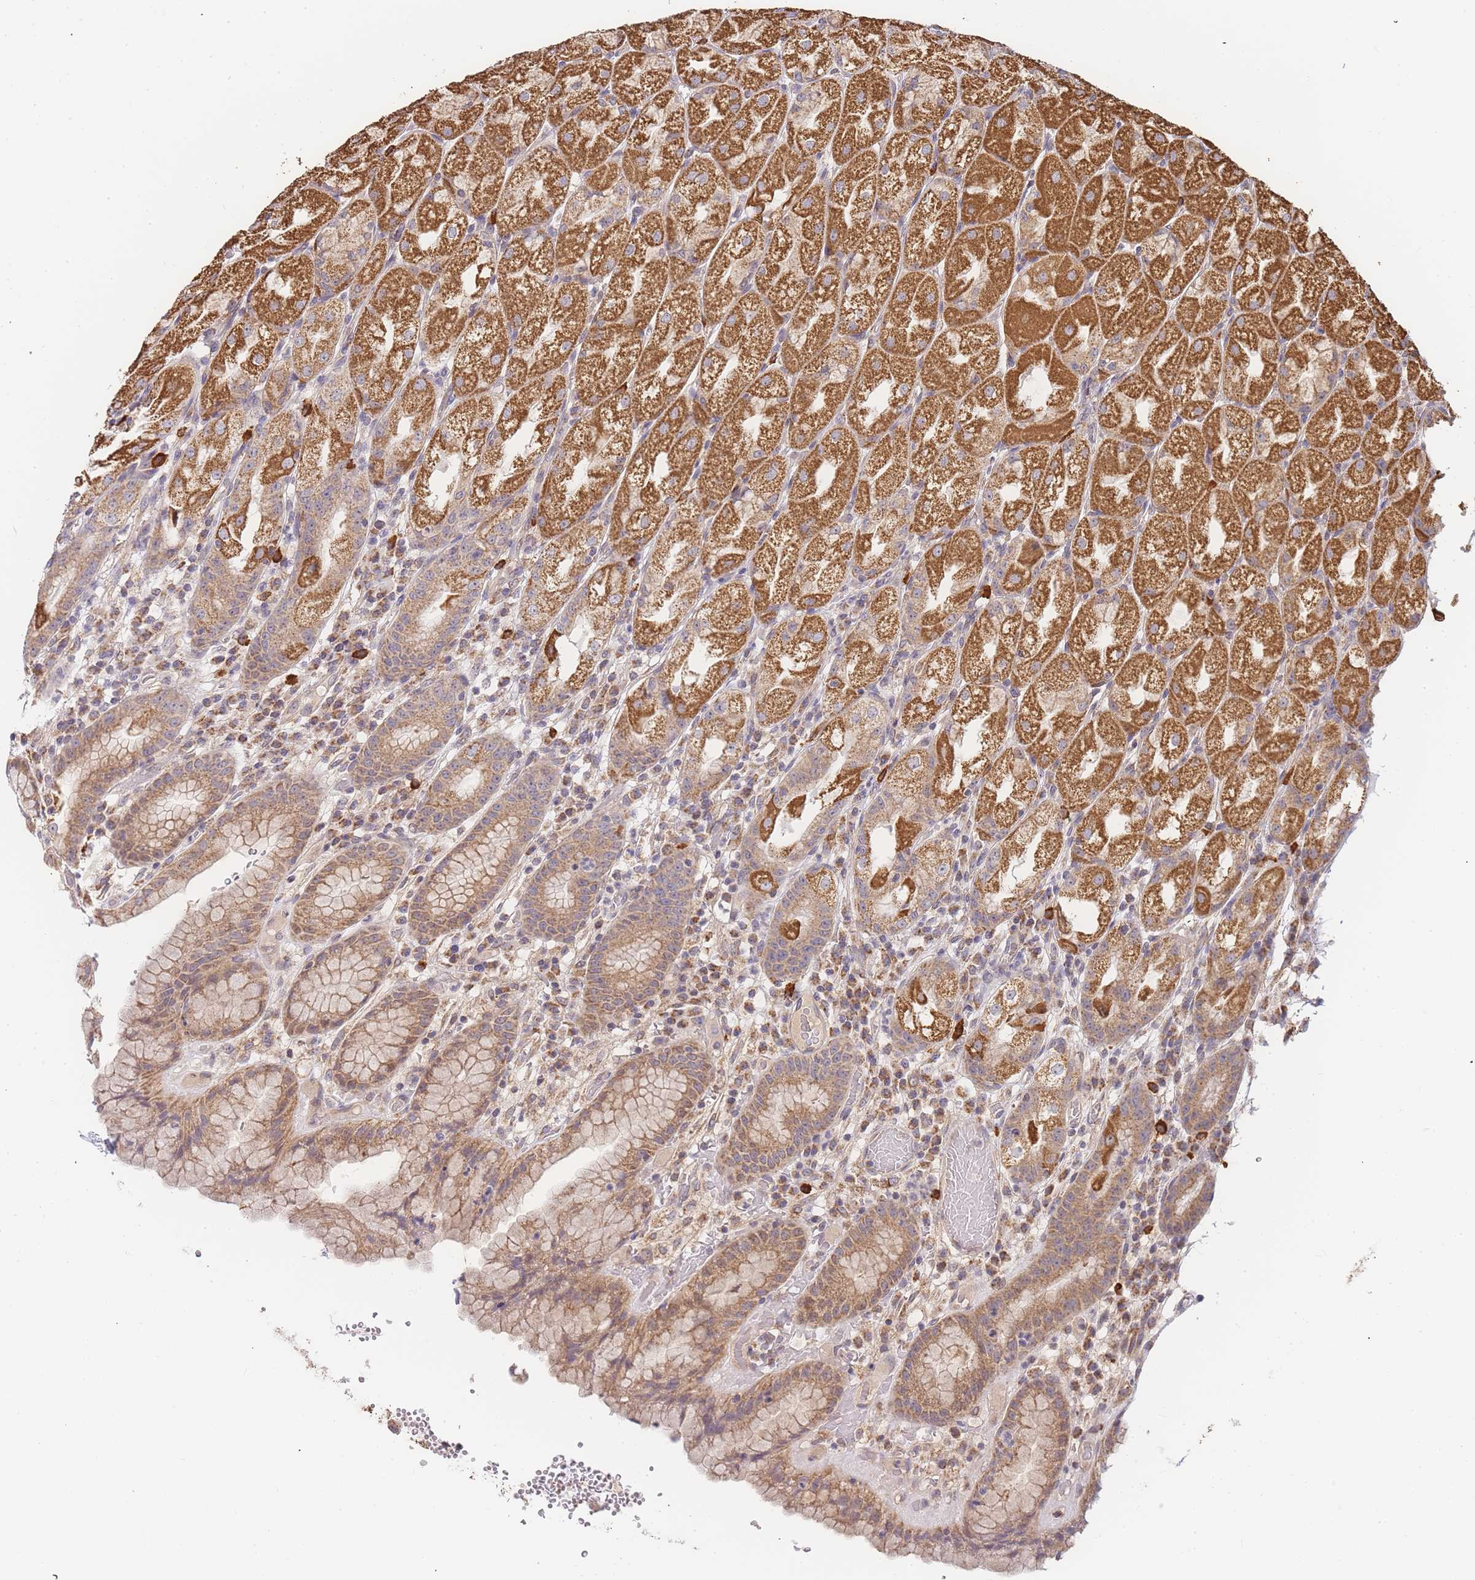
{"staining": {"intensity": "strong", "quantity": ">75%", "location": "cytoplasmic/membranous"}, "tissue": "stomach", "cell_type": "Glandular cells", "image_type": "normal", "snomed": [{"axis": "morphology", "description": "Normal tissue, NOS"}, {"axis": "topography", "description": "Stomach, upper"}], "caption": "A photomicrograph of human stomach stained for a protein reveals strong cytoplasmic/membranous brown staining in glandular cells.", "gene": "ADCY9", "patient": {"sex": "male", "age": 52}}